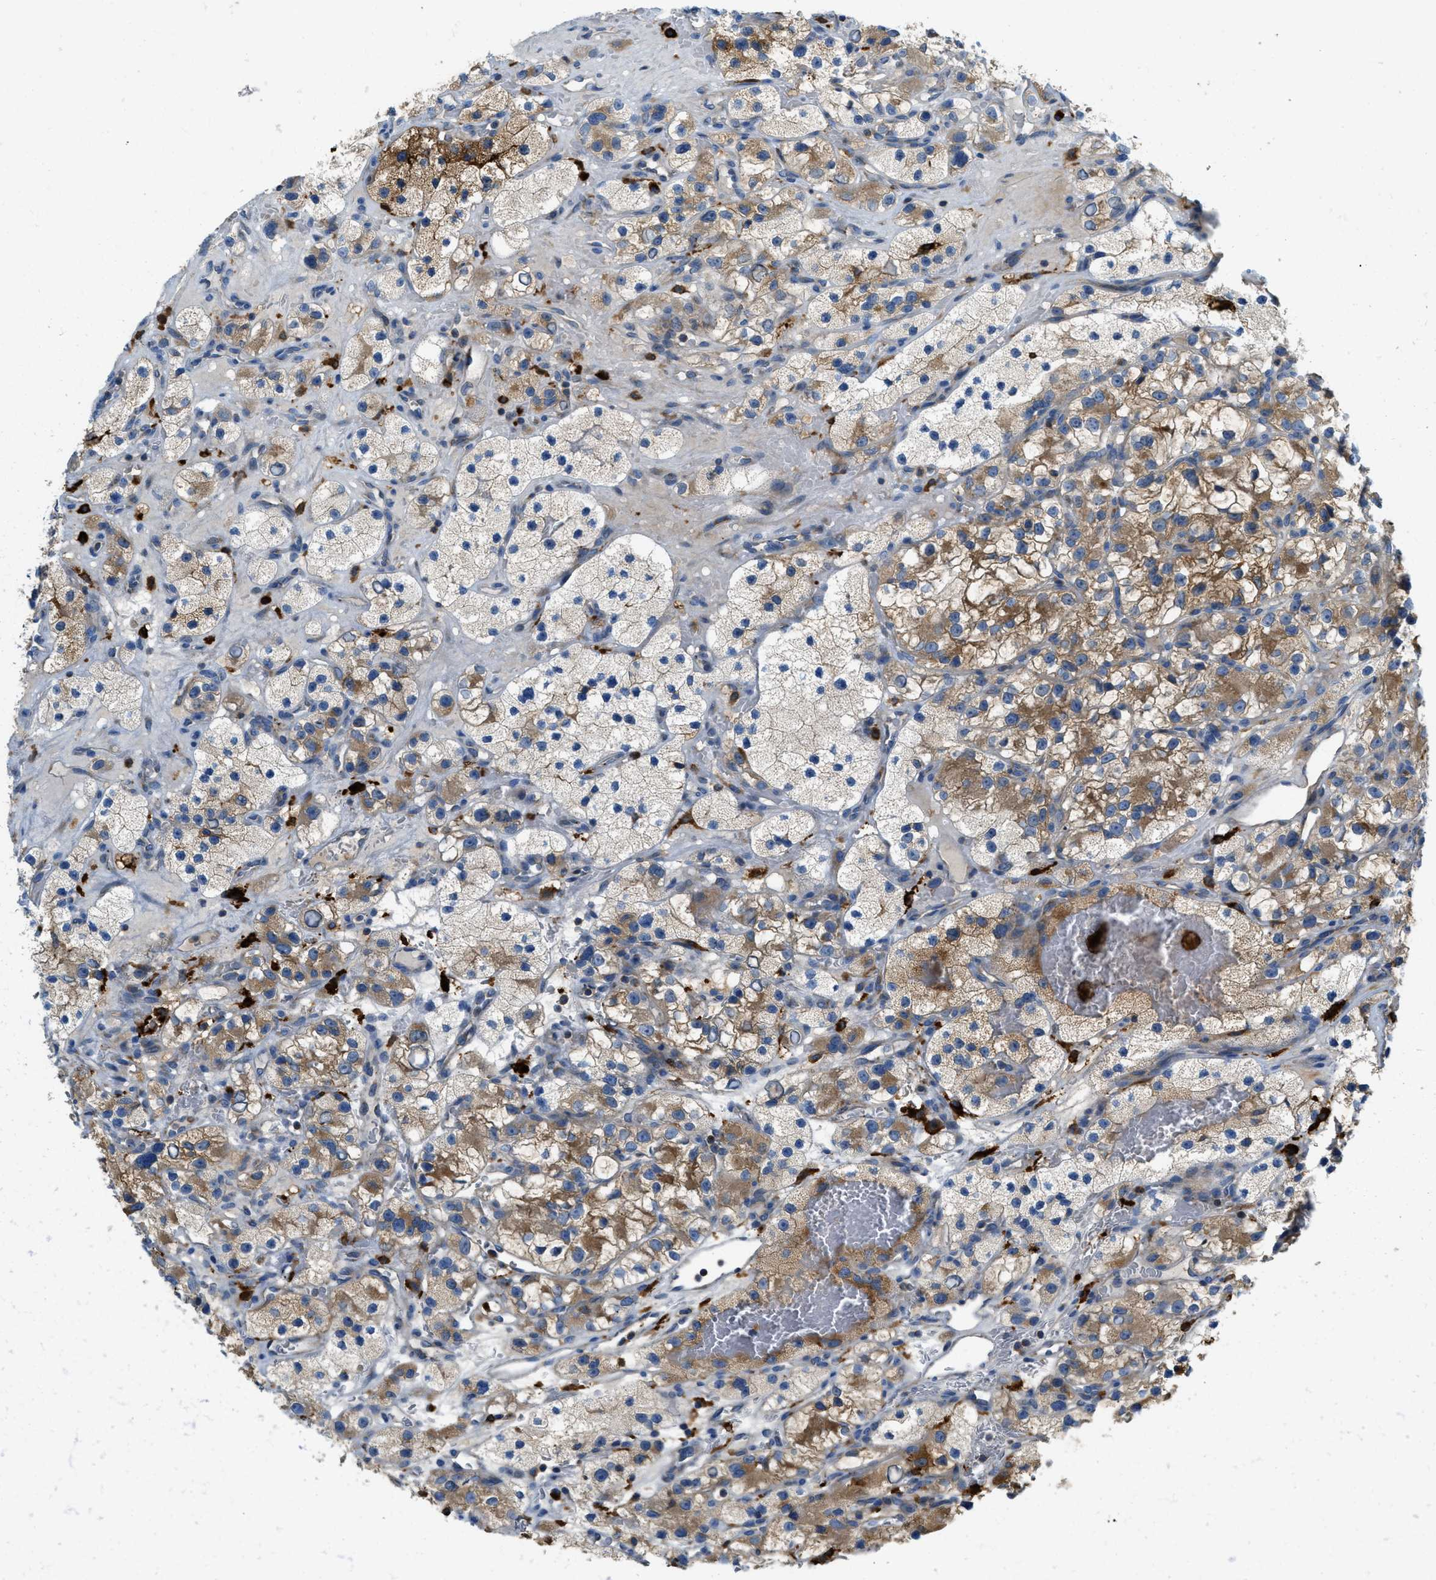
{"staining": {"intensity": "moderate", "quantity": ">75%", "location": "cytoplasmic/membranous"}, "tissue": "renal cancer", "cell_type": "Tumor cells", "image_type": "cancer", "snomed": [{"axis": "morphology", "description": "Adenocarcinoma, NOS"}, {"axis": "topography", "description": "Kidney"}], "caption": "Protein analysis of renal cancer (adenocarcinoma) tissue exhibits moderate cytoplasmic/membranous expression in approximately >75% of tumor cells.", "gene": "RFFL", "patient": {"sex": "female", "age": 57}}